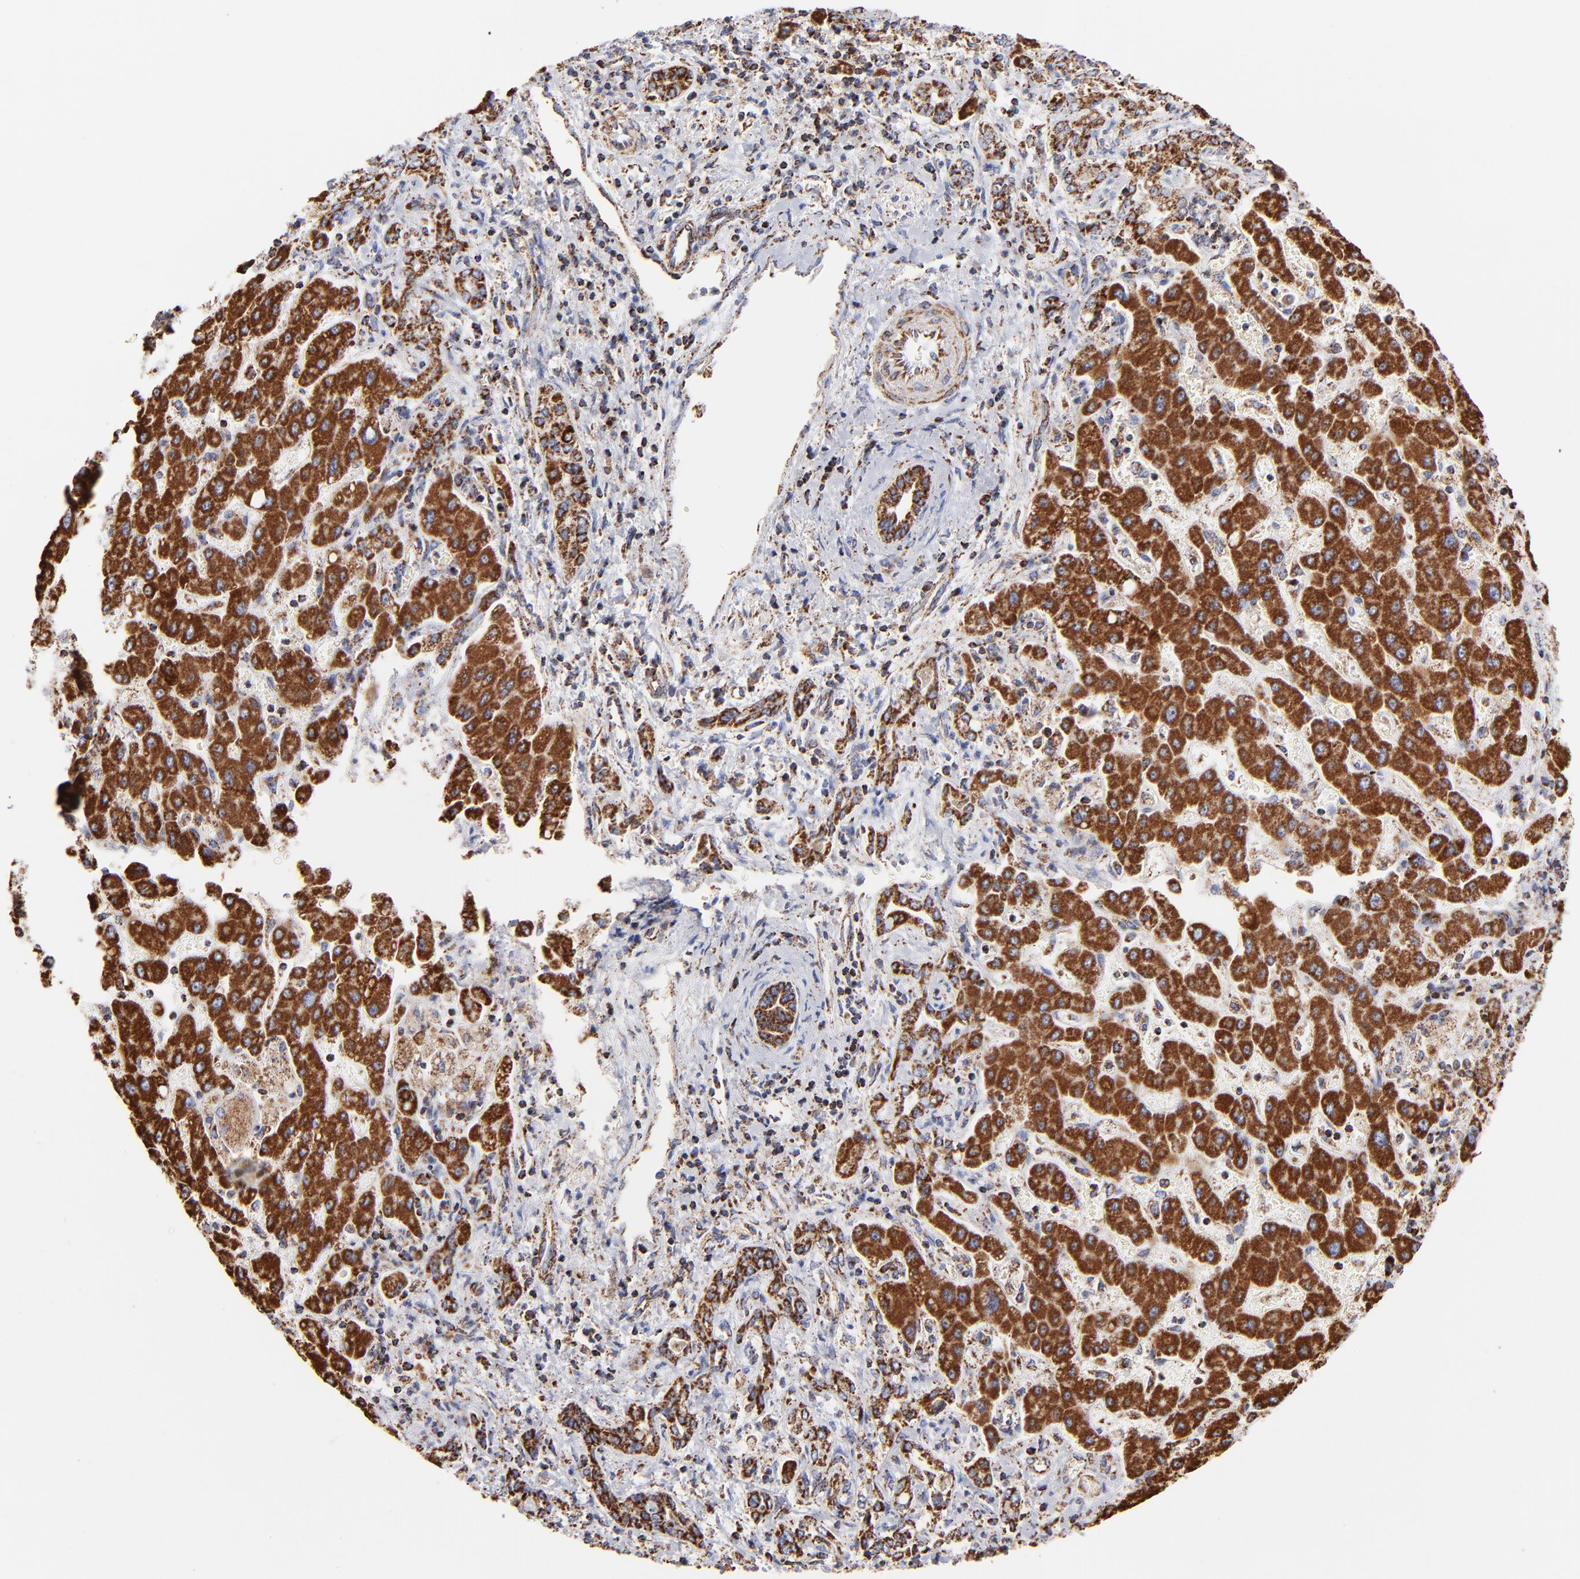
{"staining": {"intensity": "strong", "quantity": ">75%", "location": "cytoplasmic/membranous"}, "tissue": "liver cancer", "cell_type": "Tumor cells", "image_type": "cancer", "snomed": [{"axis": "morphology", "description": "Cholangiocarcinoma"}, {"axis": "topography", "description": "Liver"}], "caption": "Liver cancer stained for a protein (brown) demonstrates strong cytoplasmic/membranous positive expression in approximately >75% of tumor cells.", "gene": "PHB1", "patient": {"sex": "male", "age": 50}}